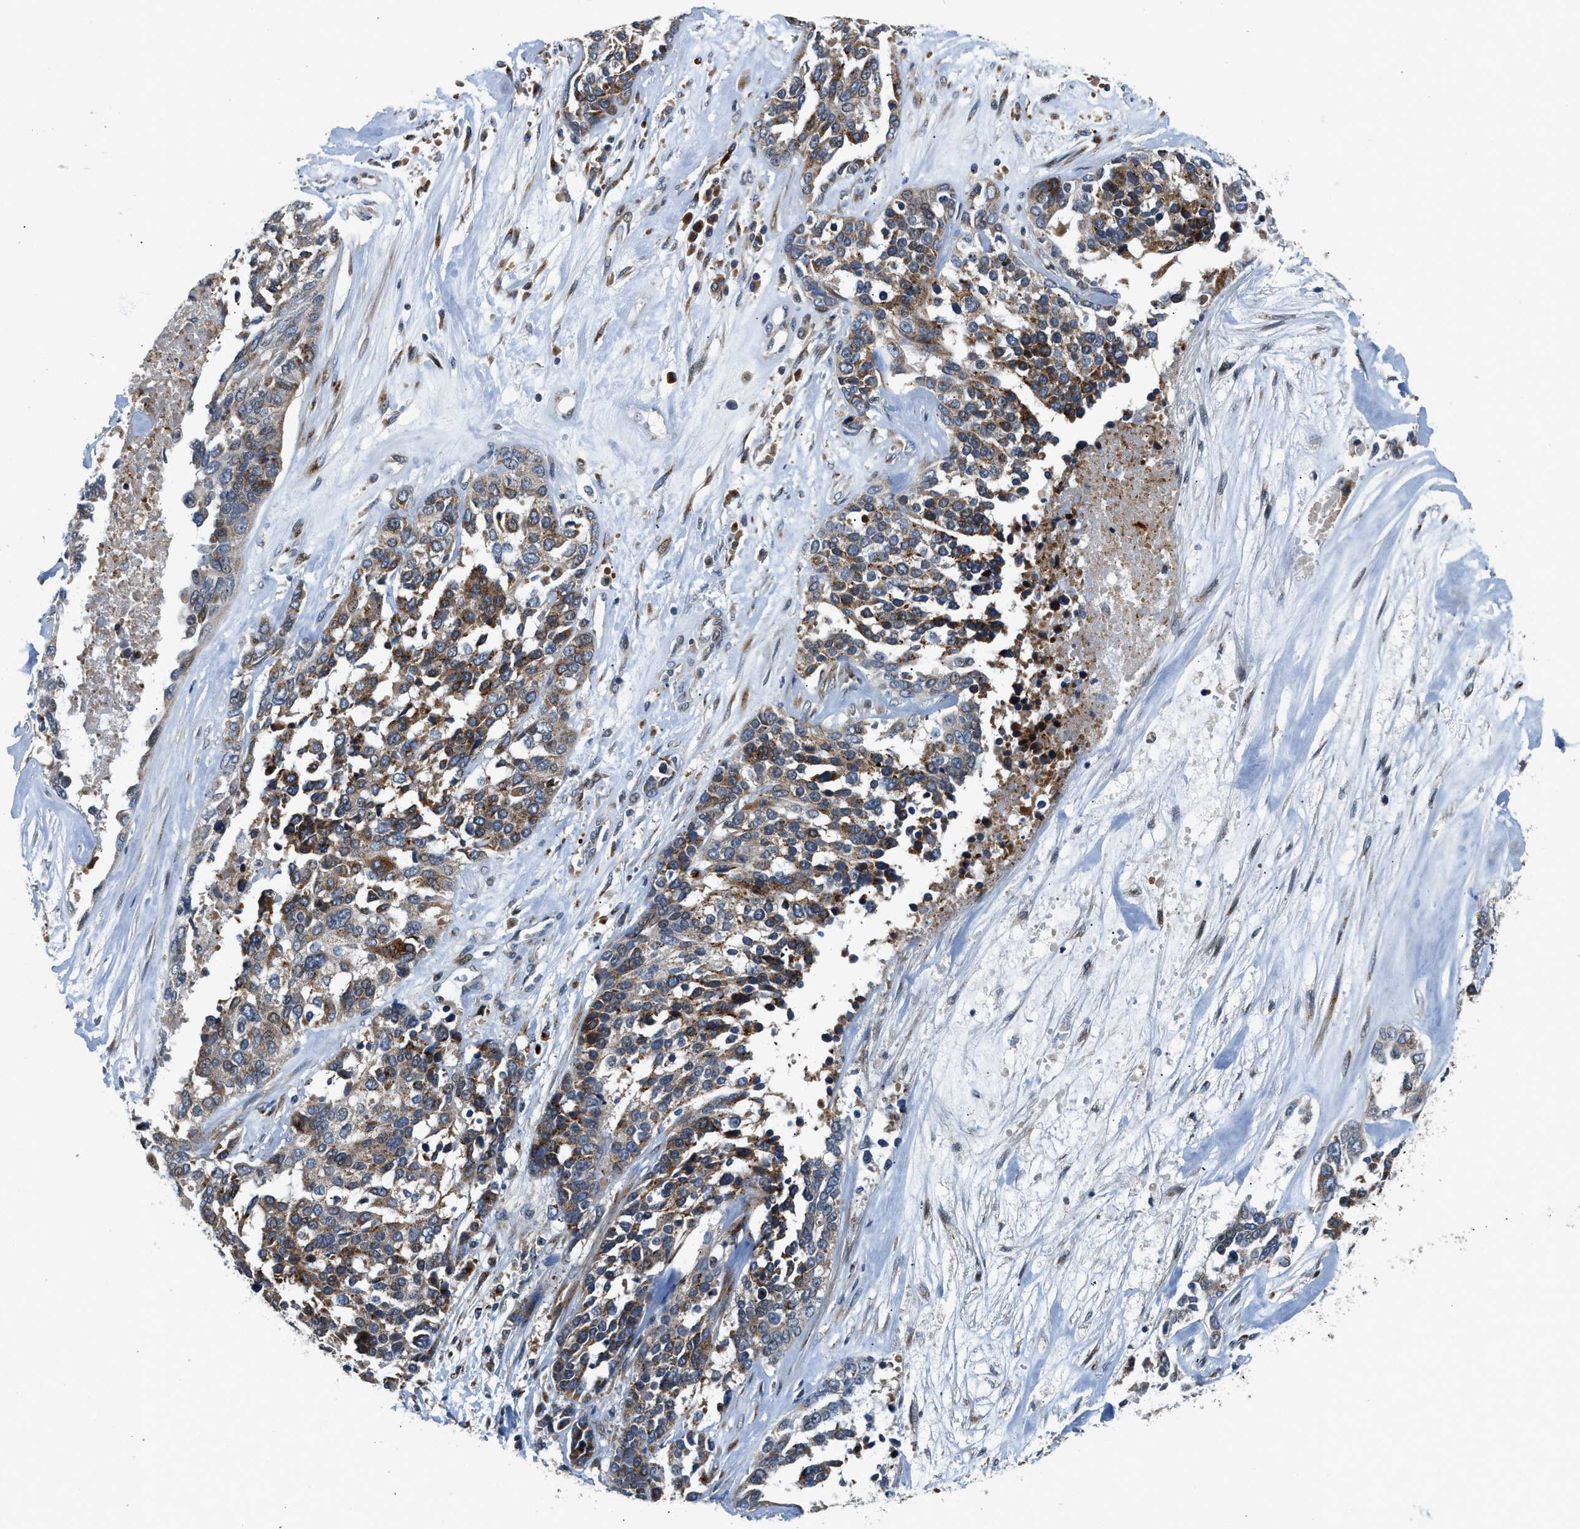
{"staining": {"intensity": "moderate", "quantity": ">75%", "location": "cytoplasmic/membranous"}, "tissue": "ovarian cancer", "cell_type": "Tumor cells", "image_type": "cancer", "snomed": [{"axis": "morphology", "description": "Cystadenocarcinoma, serous, NOS"}, {"axis": "topography", "description": "Ovary"}], "caption": "A brown stain highlights moderate cytoplasmic/membranous staining of a protein in ovarian serous cystadenocarcinoma tumor cells. The protein is stained brown, and the nuclei are stained in blue (DAB IHC with brightfield microscopy, high magnification).", "gene": "FUT8", "patient": {"sex": "female", "age": 44}}